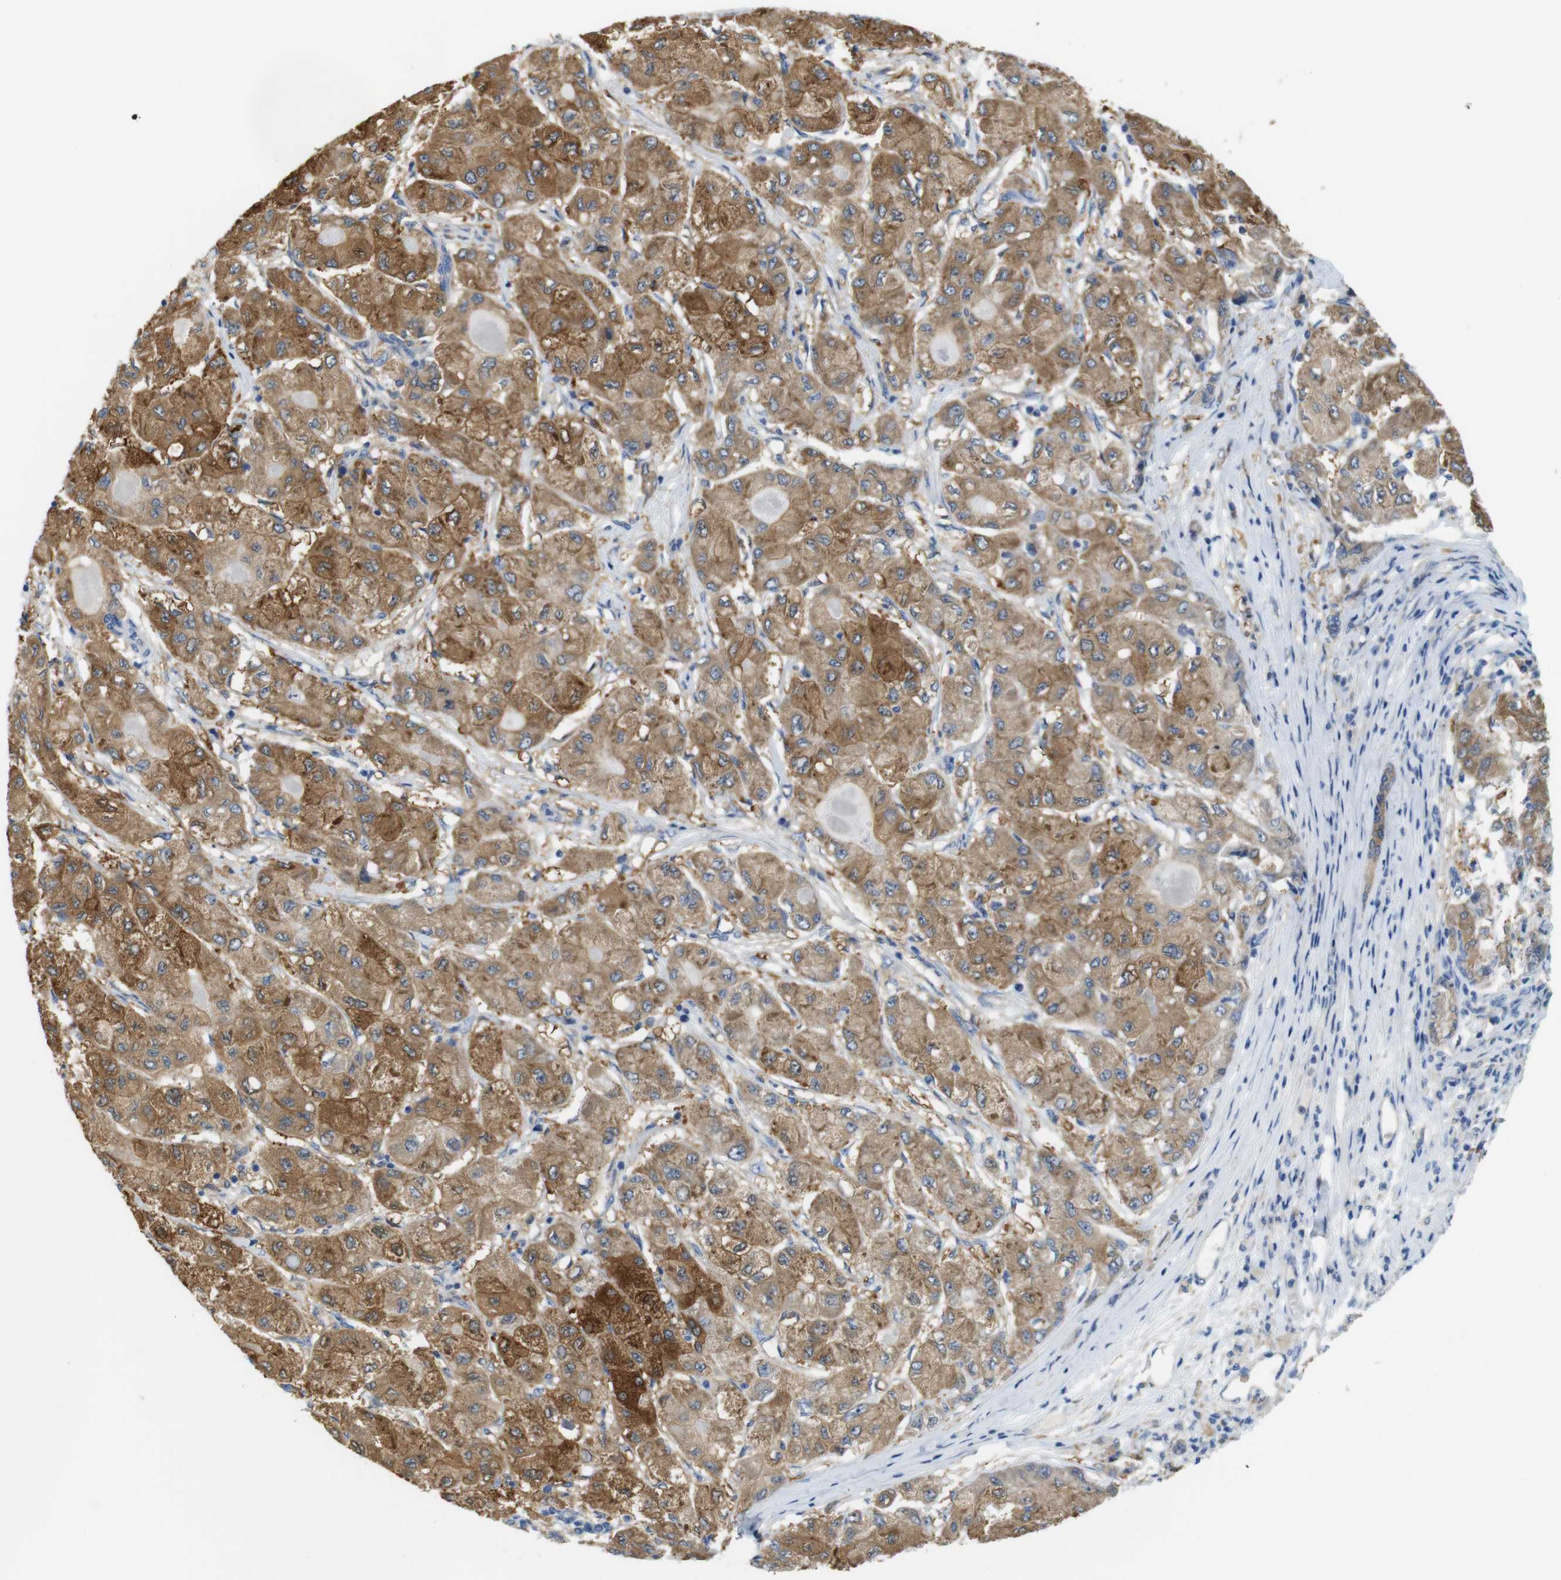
{"staining": {"intensity": "moderate", "quantity": ">75%", "location": "cytoplasmic/membranous"}, "tissue": "liver cancer", "cell_type": "Tumor cells", "image_type": "cancer", "snomed": [{"axis": "morphology", "description": "Carcinoma, Hepatocellular, NOS"}, {"axis": "topography", "description": "Liver"}], "caption": "A brown stain shows moderate cytoplasmic/membranous positivity of a protein in liver cancer tumor cells.", "gene": "NEBL", "patient": {"sex": "male", "age": 80}}